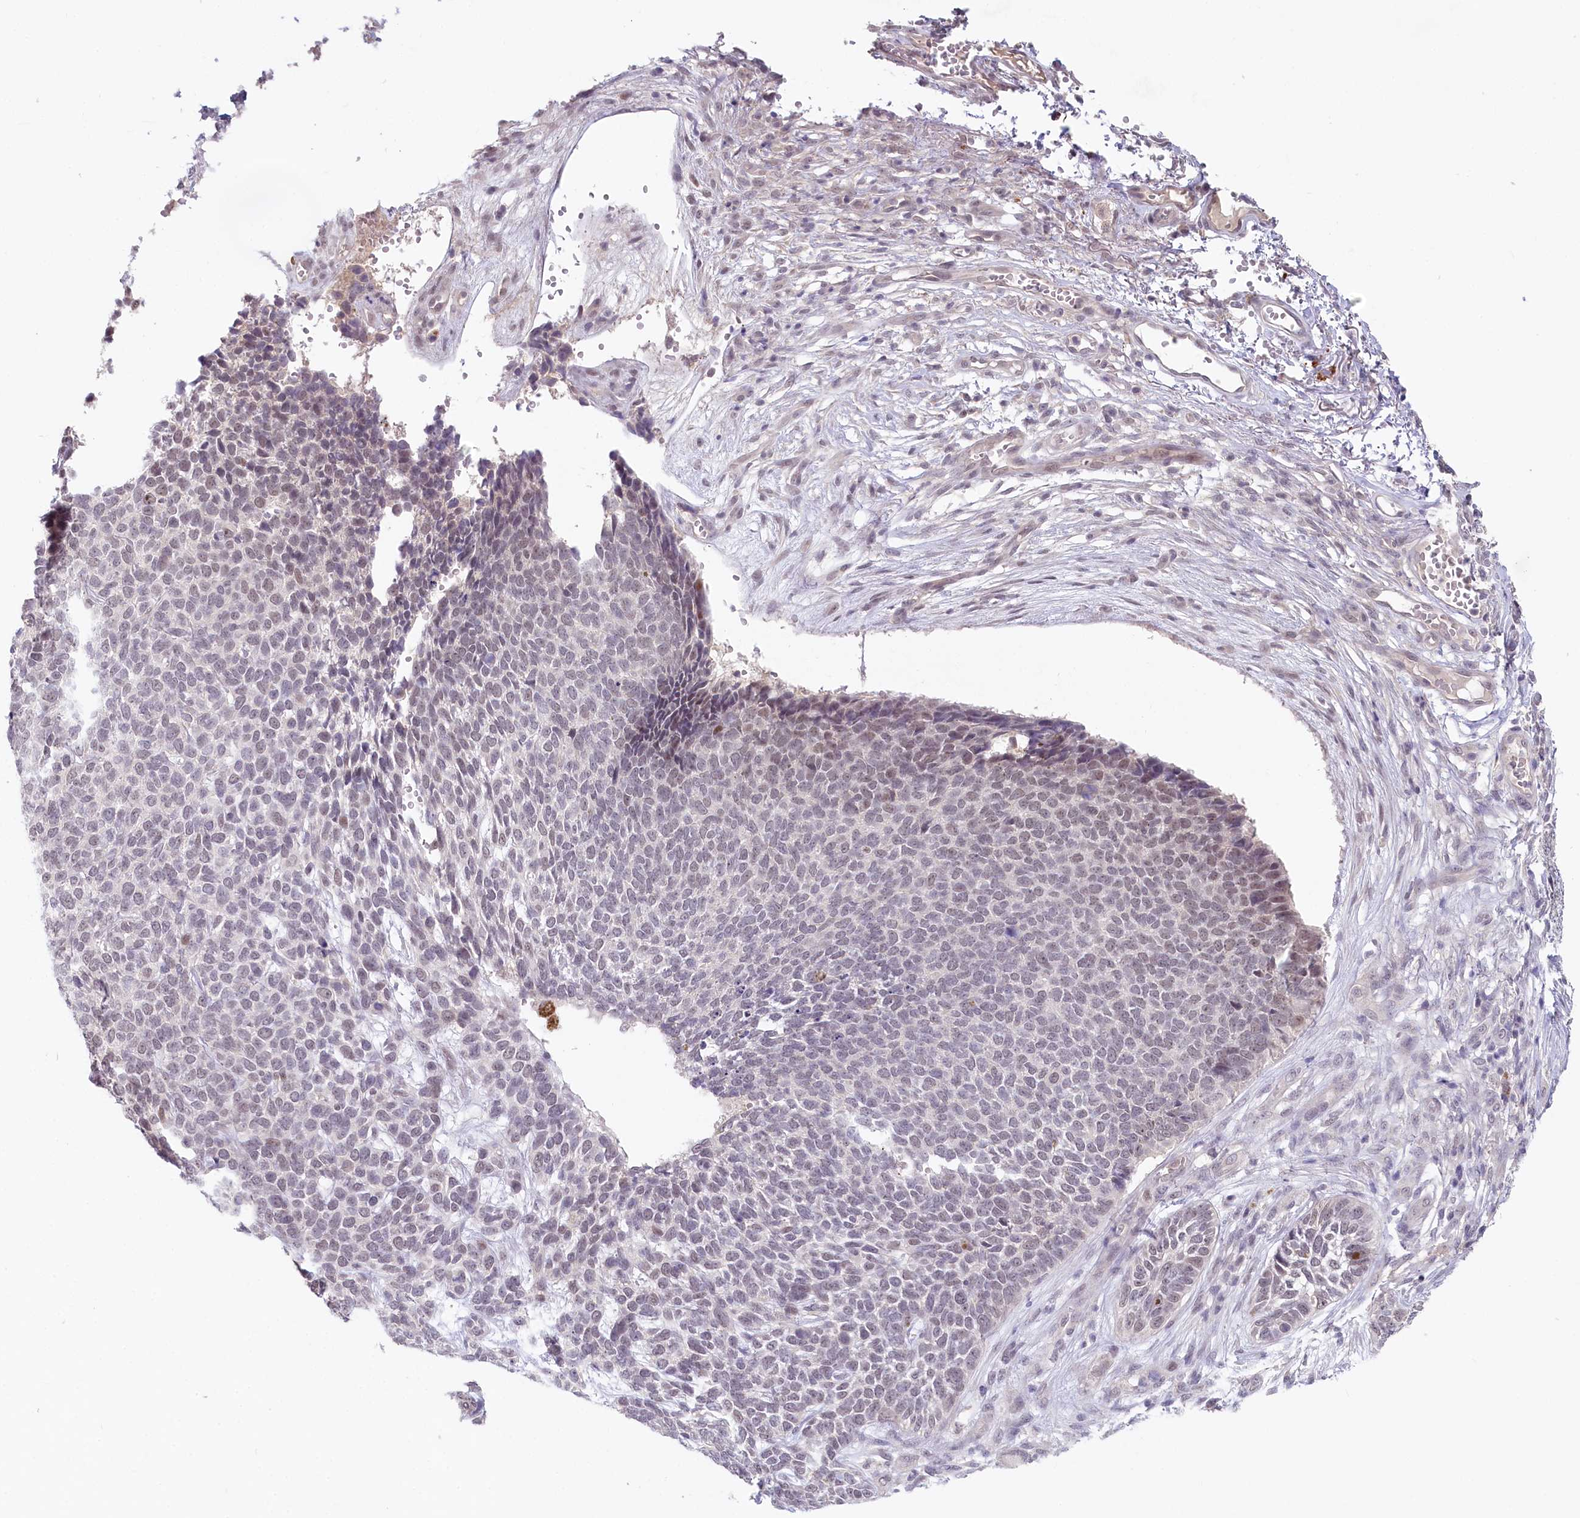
{"staining": {"intensity": "weak", "quantity": "<25%", "location": "nuclear"}, "tissue": "skin cancer", "cell_type": "Tumor cells", "image_type": "cancer", "snomed": [{"axis": "morphology", "description": "Basal cell carcinoma"}, {"axis": "topography", "description": "Skin"}], "caption": "This is an immunohistochemistry (IHC) micrograph of human basal cell carcinoma (skin). There is no positivity in tumor cells.", "gene": "AMTN", "patient": {"sex": "female", "age": 84}}